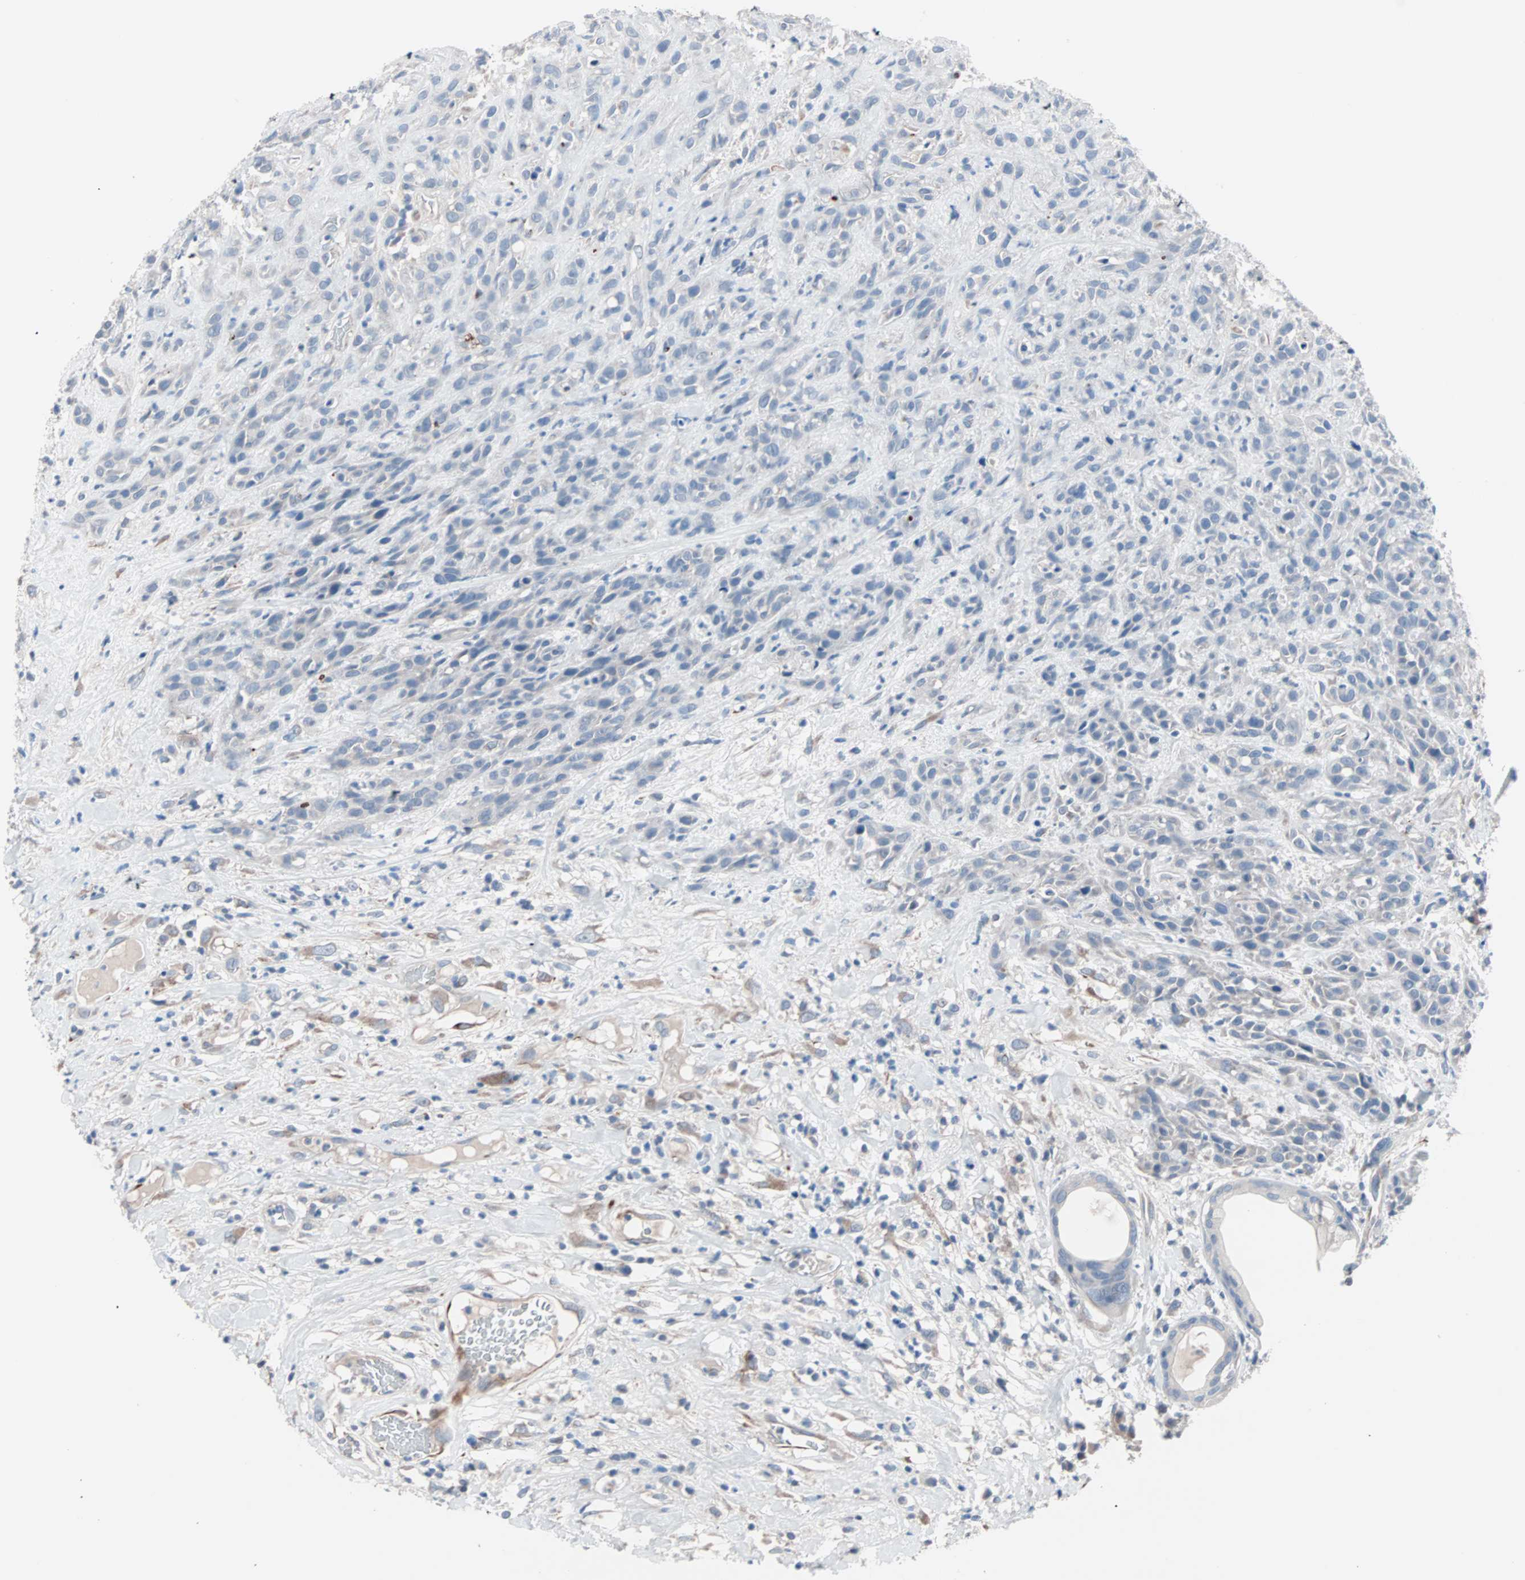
{"staining": {"intensity": "negative", "quantity": "none", "location": "none"}, "tissue": "head and neck cancer", "cell_type": "Tumor cells", "image_type": "cancer", "snomed": [{"axis": "morphology", "description": "Normal tissue, NOS"}, {"axis": "morphology", "description": "Squamous cell carcinoma, NOS"}, {"axis": "topography", "description": "Cartilage tissue"}, {"axis": "topography", "description": "Head-Neck"}], "caption": "Tumor cells are negative for brown protein staining in head and neck cancer. Nuclei are stained in blue.", "gene": "ULBP1", "patient": {"sex": "male", "age": 62}}